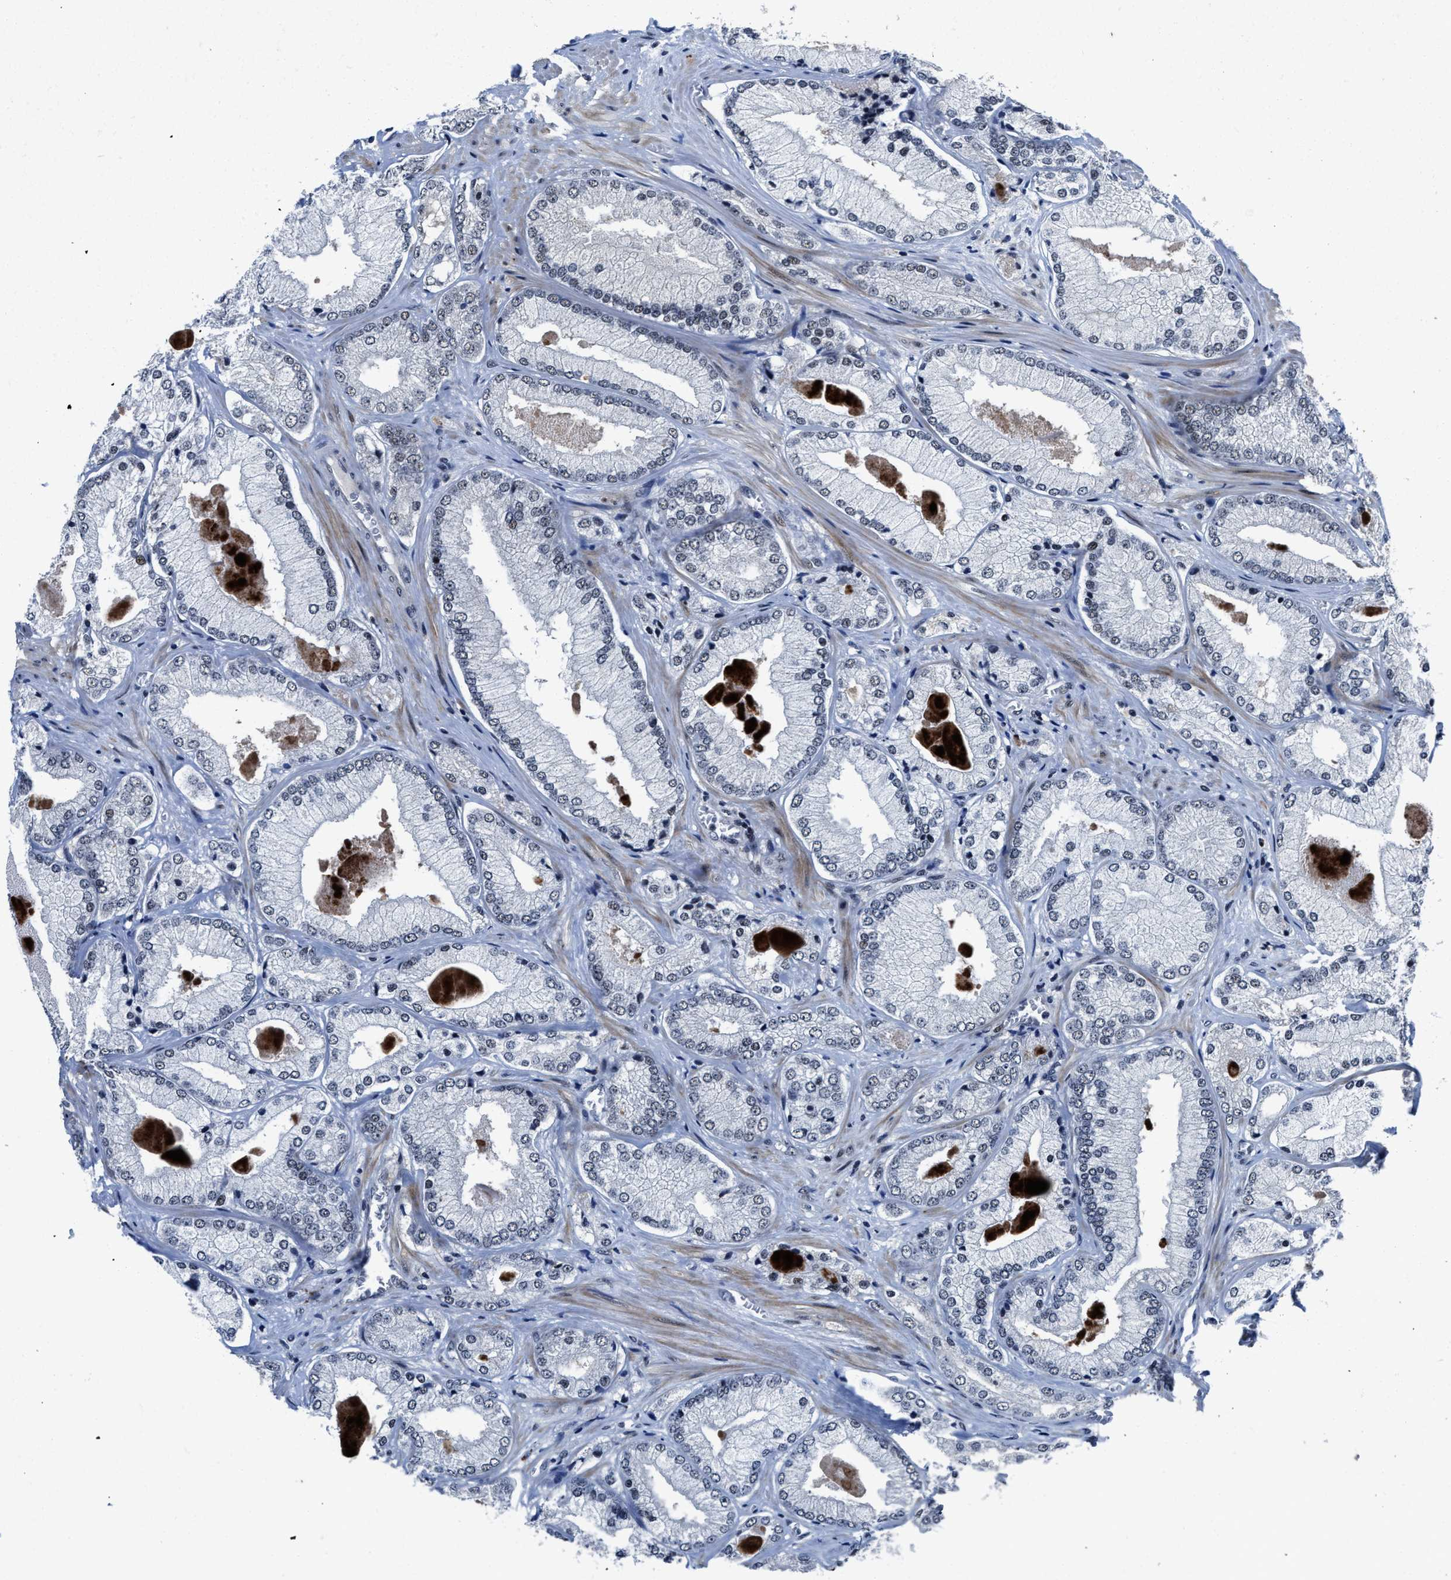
{"staining": {"intensity": "negative", "quantity": "none", "location": "none"}, "tissue": "prostate cancer", "cell_type": "Tumor cells", "image_type": "cancer", "snomed": [{"axis": "morphology", "description": "Adenocarcinoma, Low grade"}, {"axis": "topography", "description": "Prostate"}], "caption": "Immunohistochemistry image of neoplastic tissue: adenocarcinoma (low-grade) (prostate) stained with DAB exhibits no significant protein positivity in tumor cells.", "gene": "ZNF233", "patient": {"sex": "male", "age": 65}}